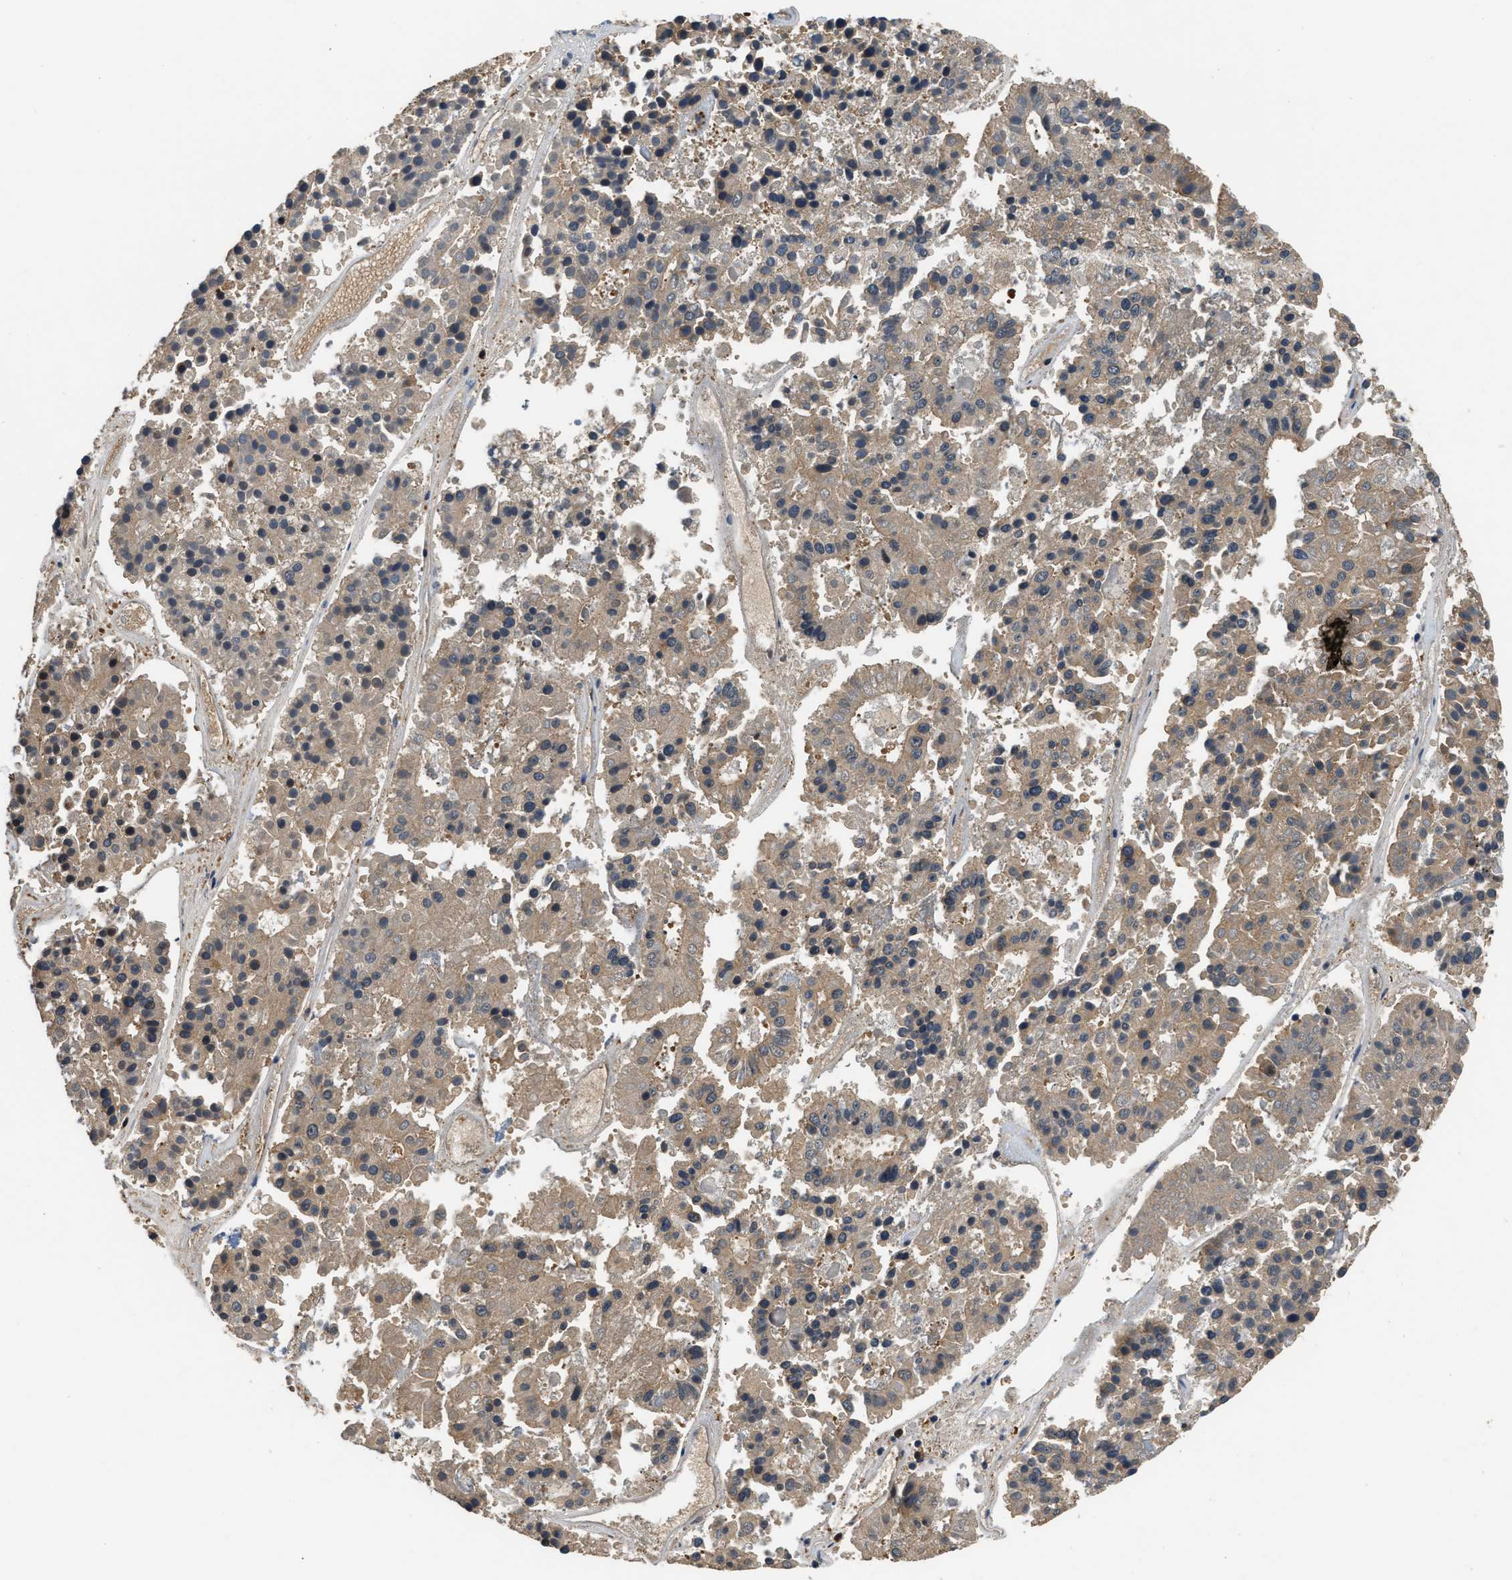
{"staining": {"intensity": "weak", "quantity": "25%-75%", "location": "cytoplasmic/membranous"}, "tissue": "pancreatic cancer", "cell_type": "Tumor cells", "image_type": "cancer", "snomed": [{"axis": "morphology", "description": "Adenocarcinoma, NOS"}, {"axis": "topography", "description": "Pancreas"}], "caption": "Immunohistochemistry (IHC) micrograph of human pancreatic cancer (adenocarcinoma) stained for a protein (brown), which demonstrates low levels of weak cytoplasmic/membranous positivity in approximately 25%-75% of tumor cells.", "gene": "DNAJC2", "patient": {"sex": "male", "age": 50}}